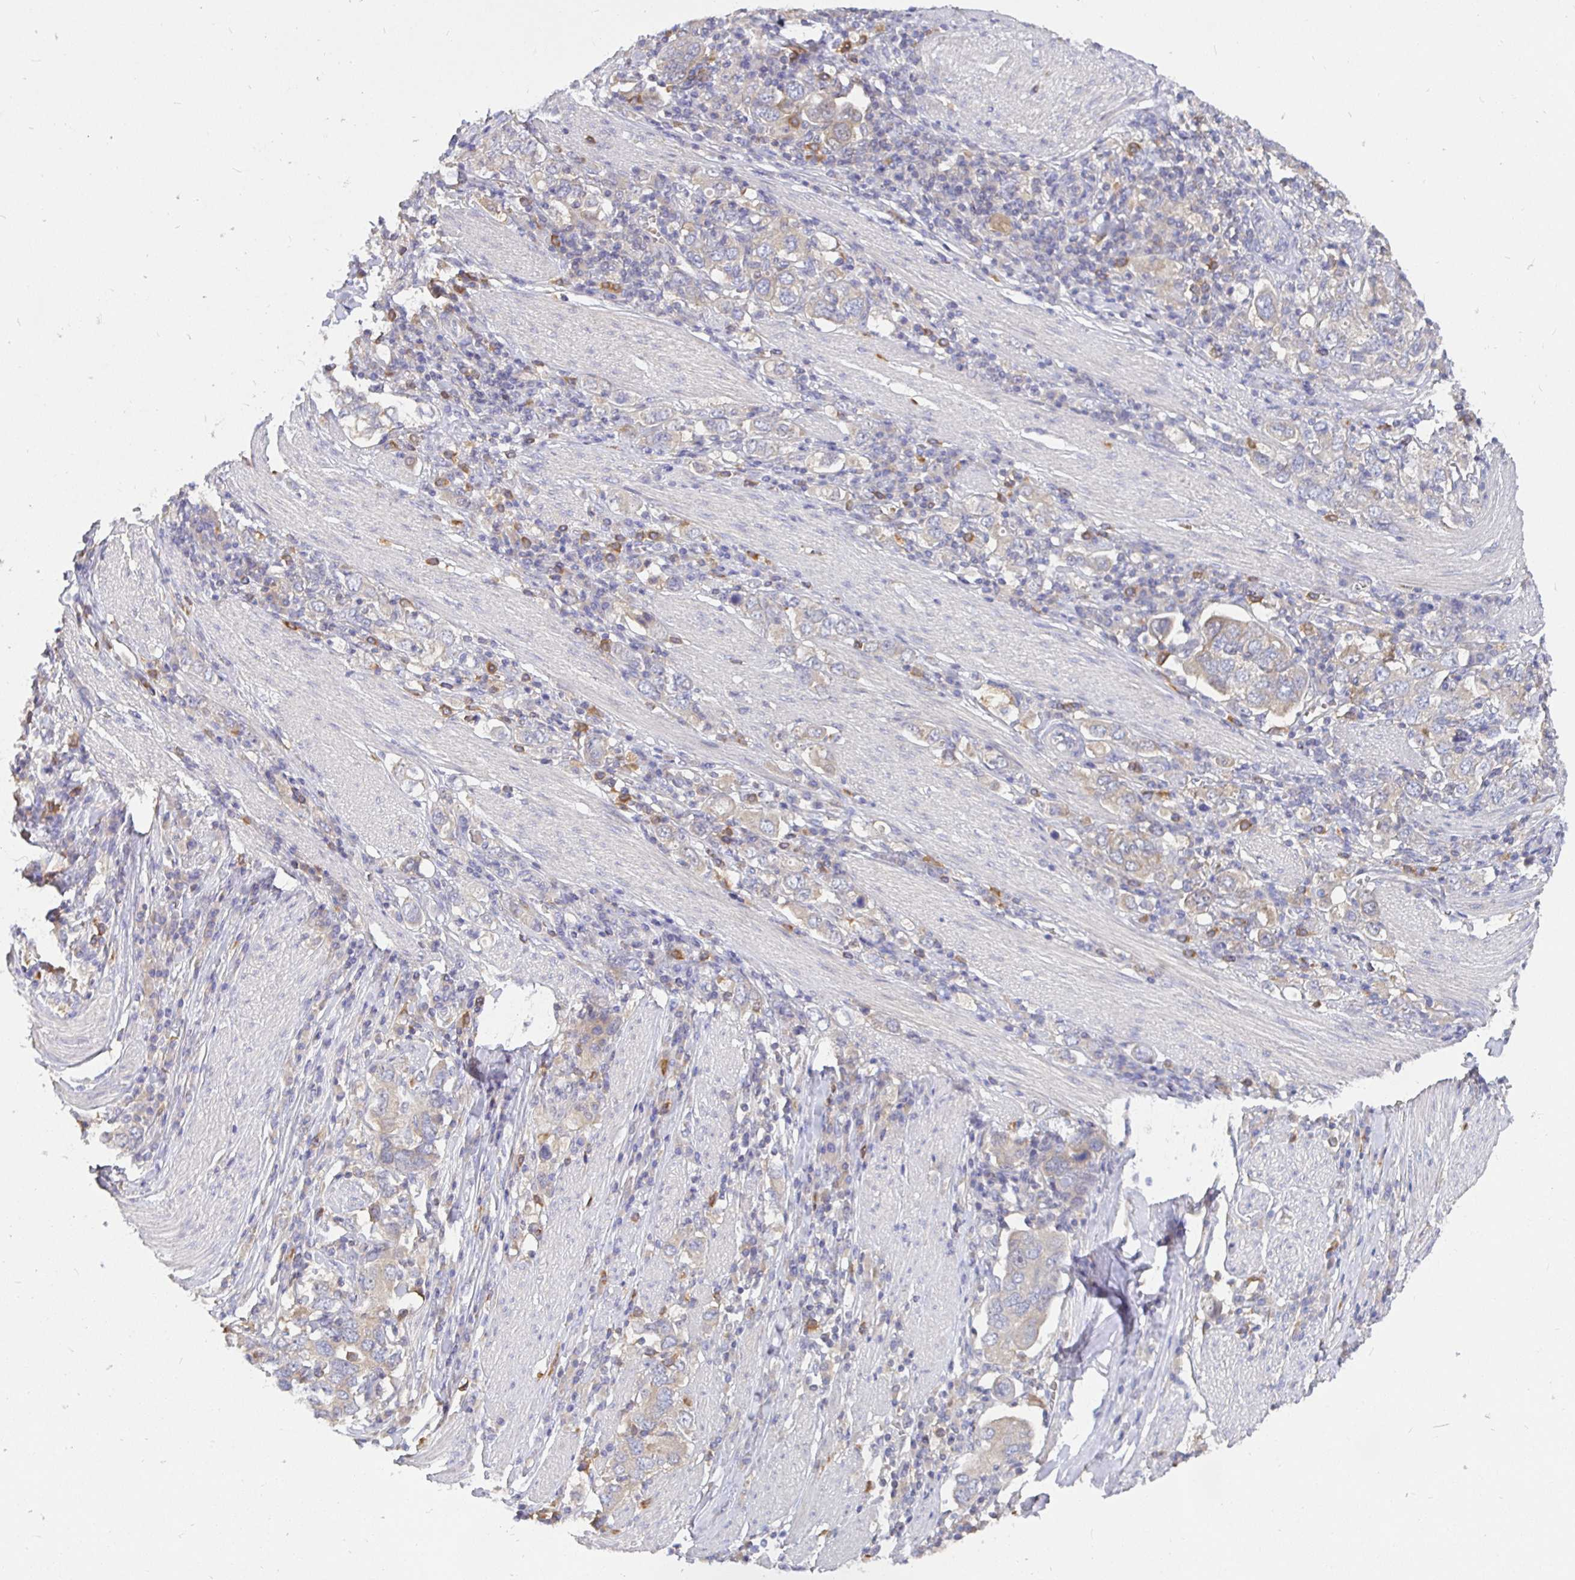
{"staining": {"intensity": "negative", "quantity": "none", "location": "none"}, "tissue": "stomach cancer", "cell_type": "Tumor cells", "image_type": "cancer", "snomed": [{"axis": "morphology", "description": "Adenocarcinoma, NOS"}, {"axis": "topography", "description": "Stomach, upper"}, {"axis": "topography", "description": "Stomach"}], "caption": "High power microscopy image of an IHC photomicrograph of stomach adenocarcinoma, revealing no significant positivity in tumor cells.", "gene": "KIF21A", "patient": {"sex": "male", "age": 62}}